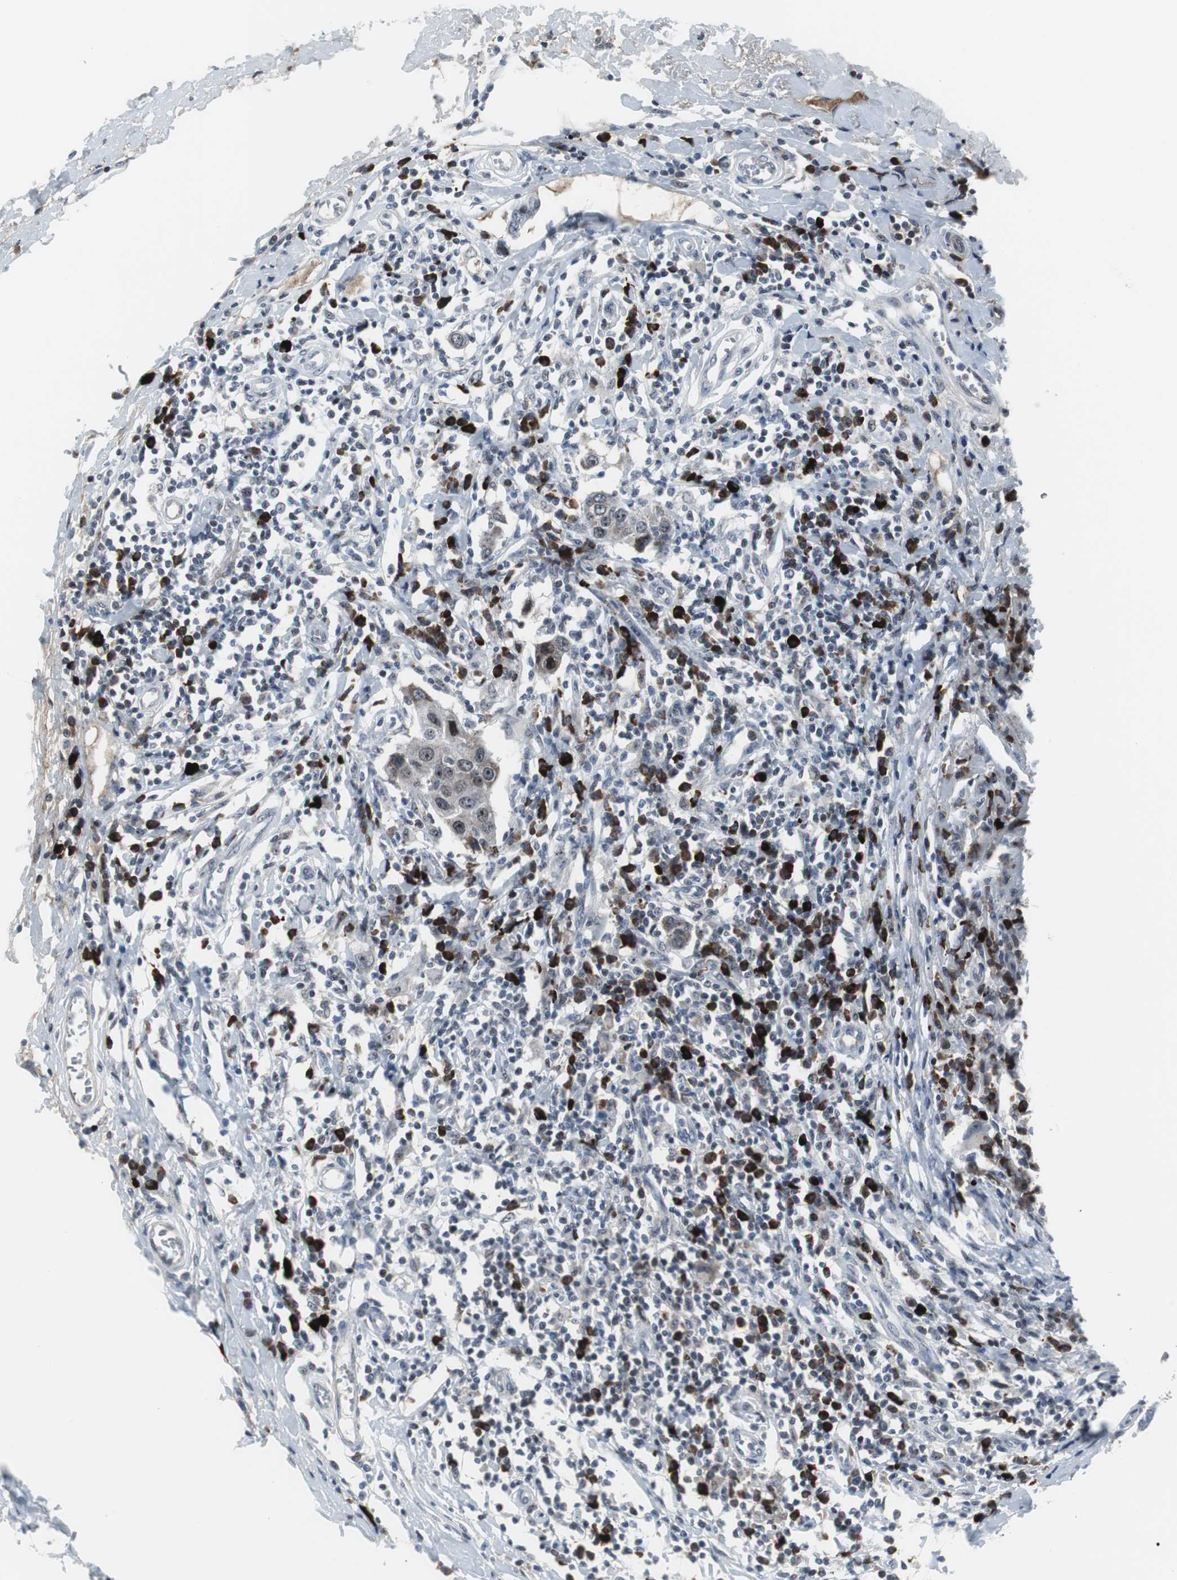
{"staining": {"intensity": "weak", "quantity": "<25%", "location": "nuclear"}, "tissue": "breast cancer", "cell_type": "Tumor cells", "image_type": "cancer", "snomed": [{"axis": "morphology", "description": "Duct carcinoma"}, {"axis": "topography", "description": "Breast"}], "caption": "This image is of breast infiltrating ductal carcinoma stained with immunohistochemistry (IHC) to label a protein in brown with the nuclei are counter-stained blue. There is no positivity in tumor cells.", "gene": "DOK1", "patient": {"sex": "female", "age": 27}}